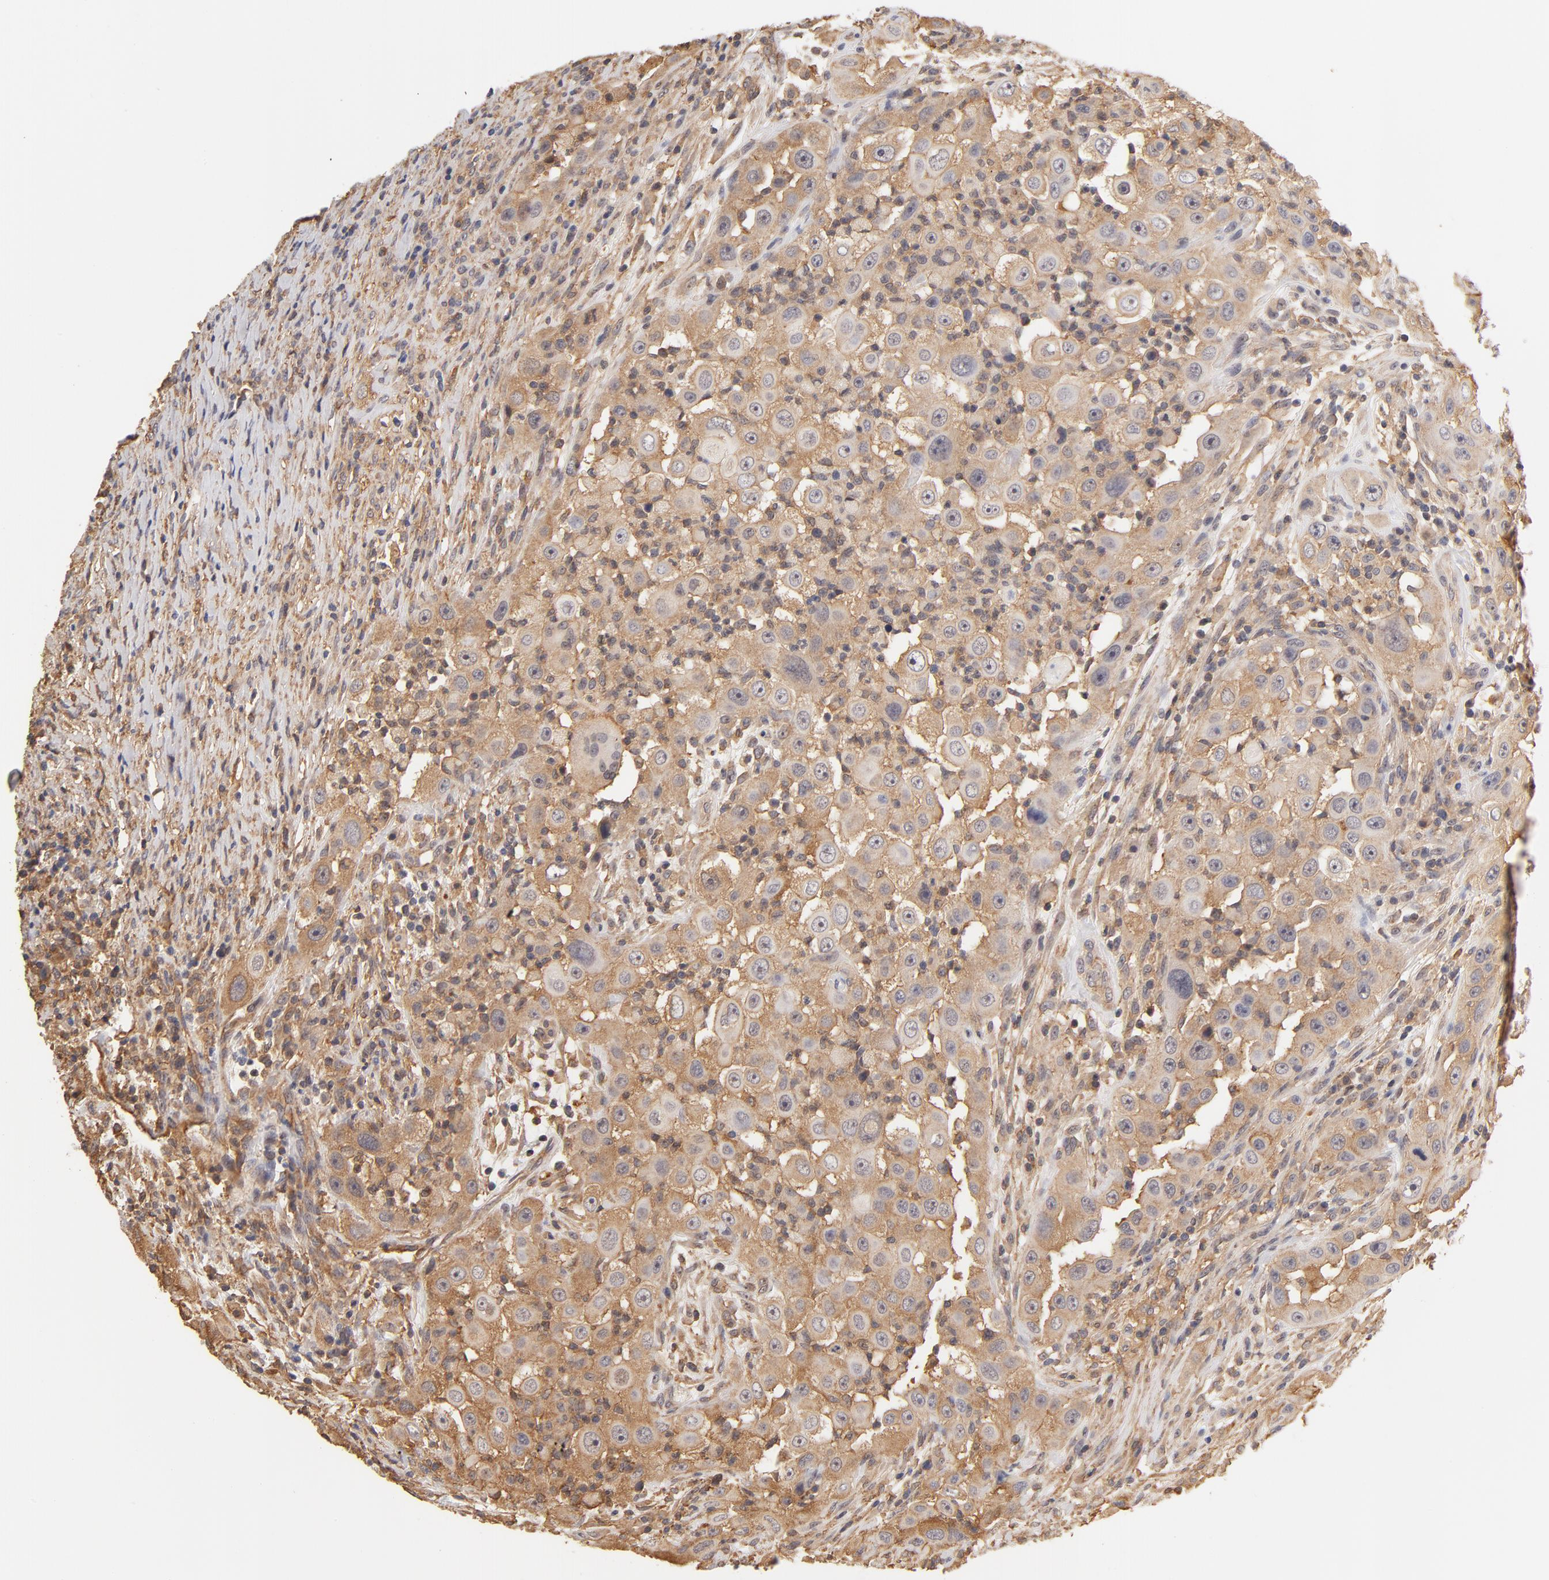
{"staining": {"intensity": "moderate", "quantity": "25%-75%", "location": "cytoplasmic/membranous"}, "tissue": "head and neck cancer", "cell_type": "Tumor cells", "image_type": "cancer", "snomed": [{"axis": "morphology", "description": "Carcinoma, NOS"}, {"axis": "topography", "description": "Head-Neck"}], "caption": "Head and neck cancer stained for a protein exhibits moderate cytoplasmic/membranous positivity in tumor cells.", "gene": "FCMR", "patient": {"sex": "male", "age": 87}}